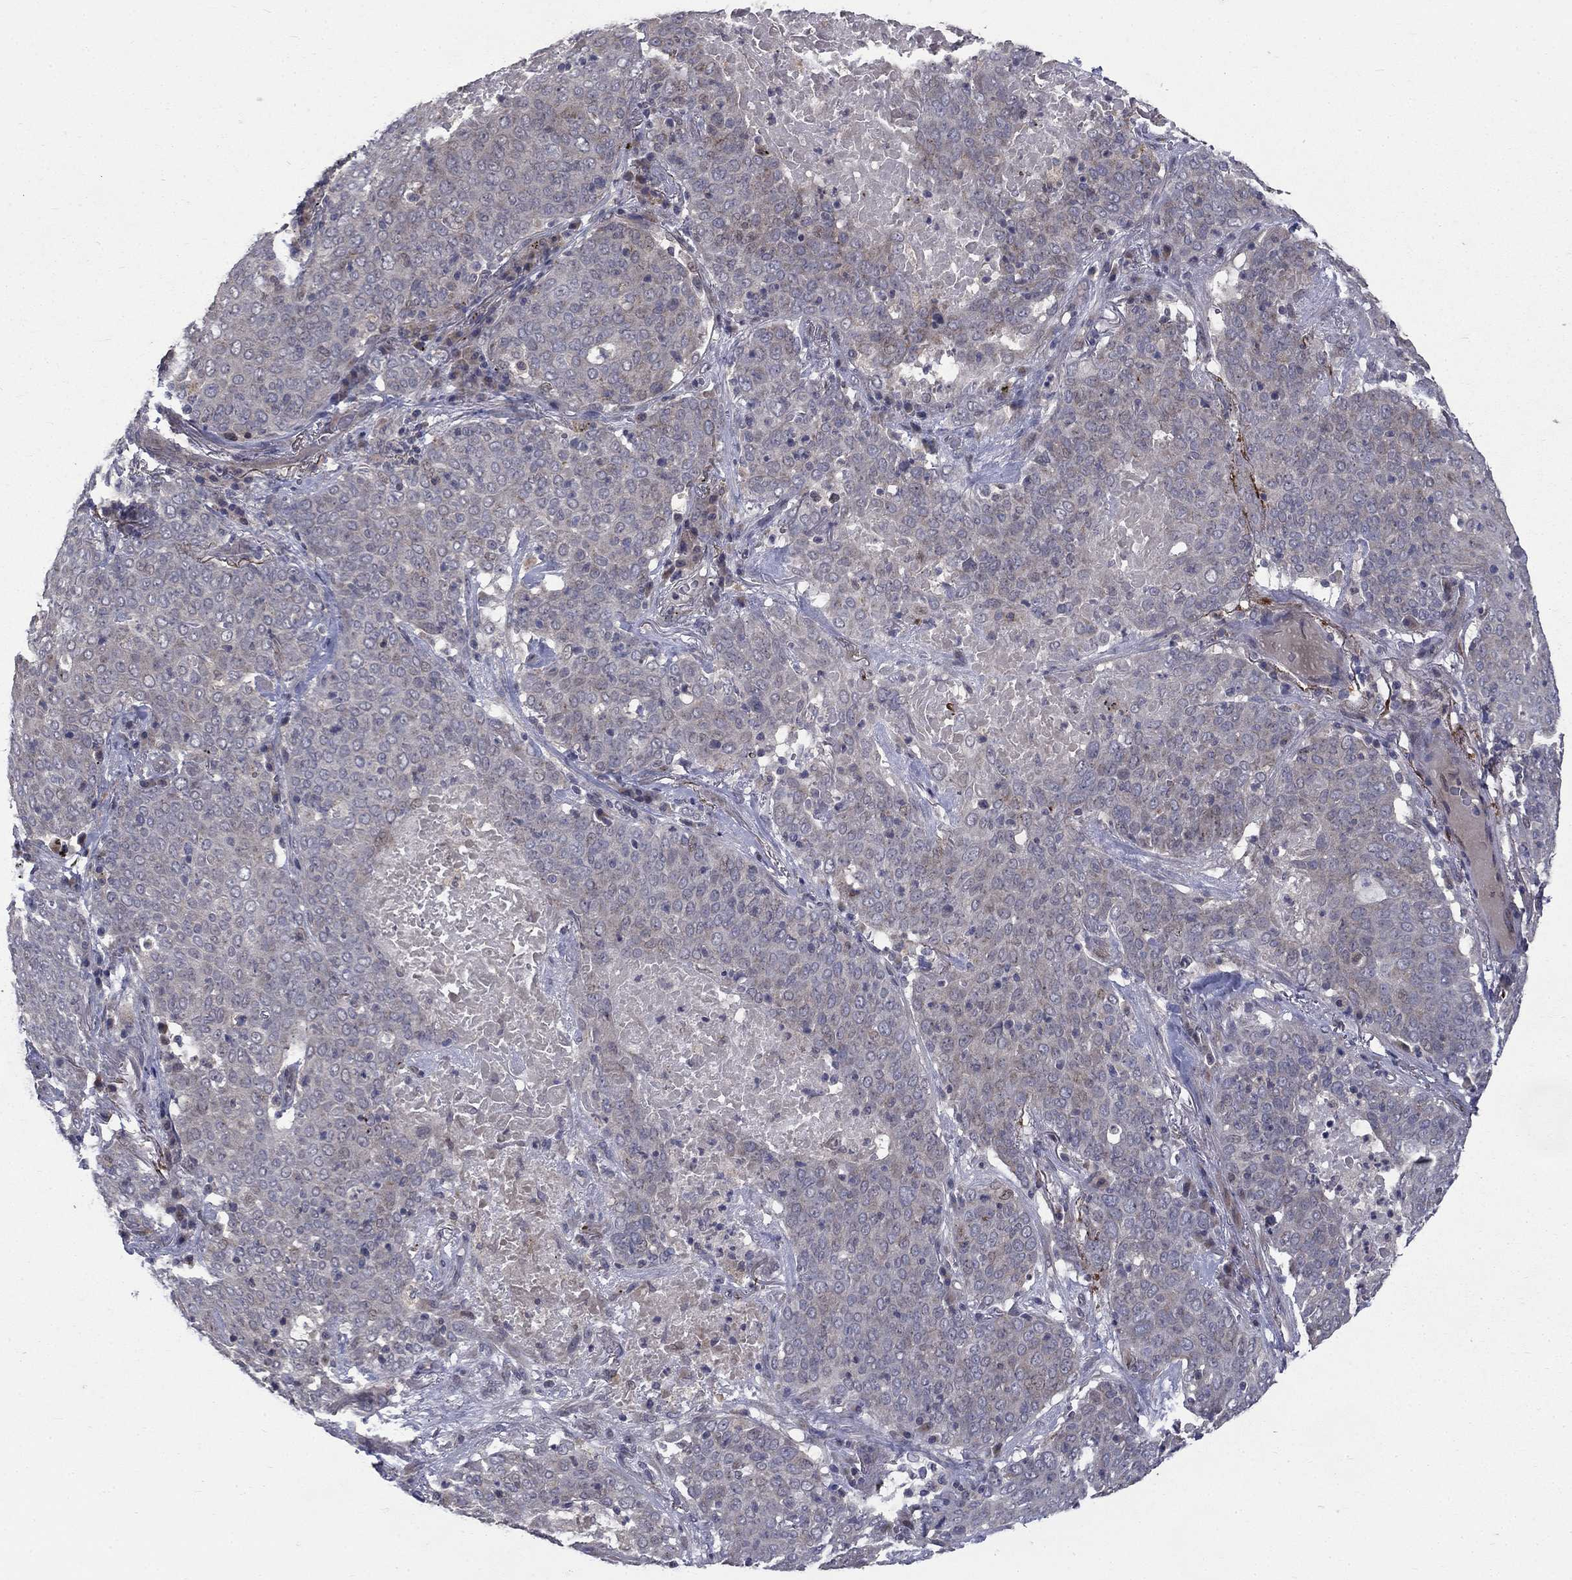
{"staining": {"intensity": "negative", "quantity": "none", "location": "none"}, "tissue": "lung cancer", "cell_type": "Tumor cells", "image_type": "cancer", "snomed": [{"axis": "morphology", "description": "Squamous cell carcinoma, NOS"}, {"axis": "topography", "description": "Lung"}], "caption": "This is an immunohistochemistry image of lung cancer. There is no positivity in tumor cells.", "gene": "FAM3B", "patient": {"sex": "male", "age": 82}}